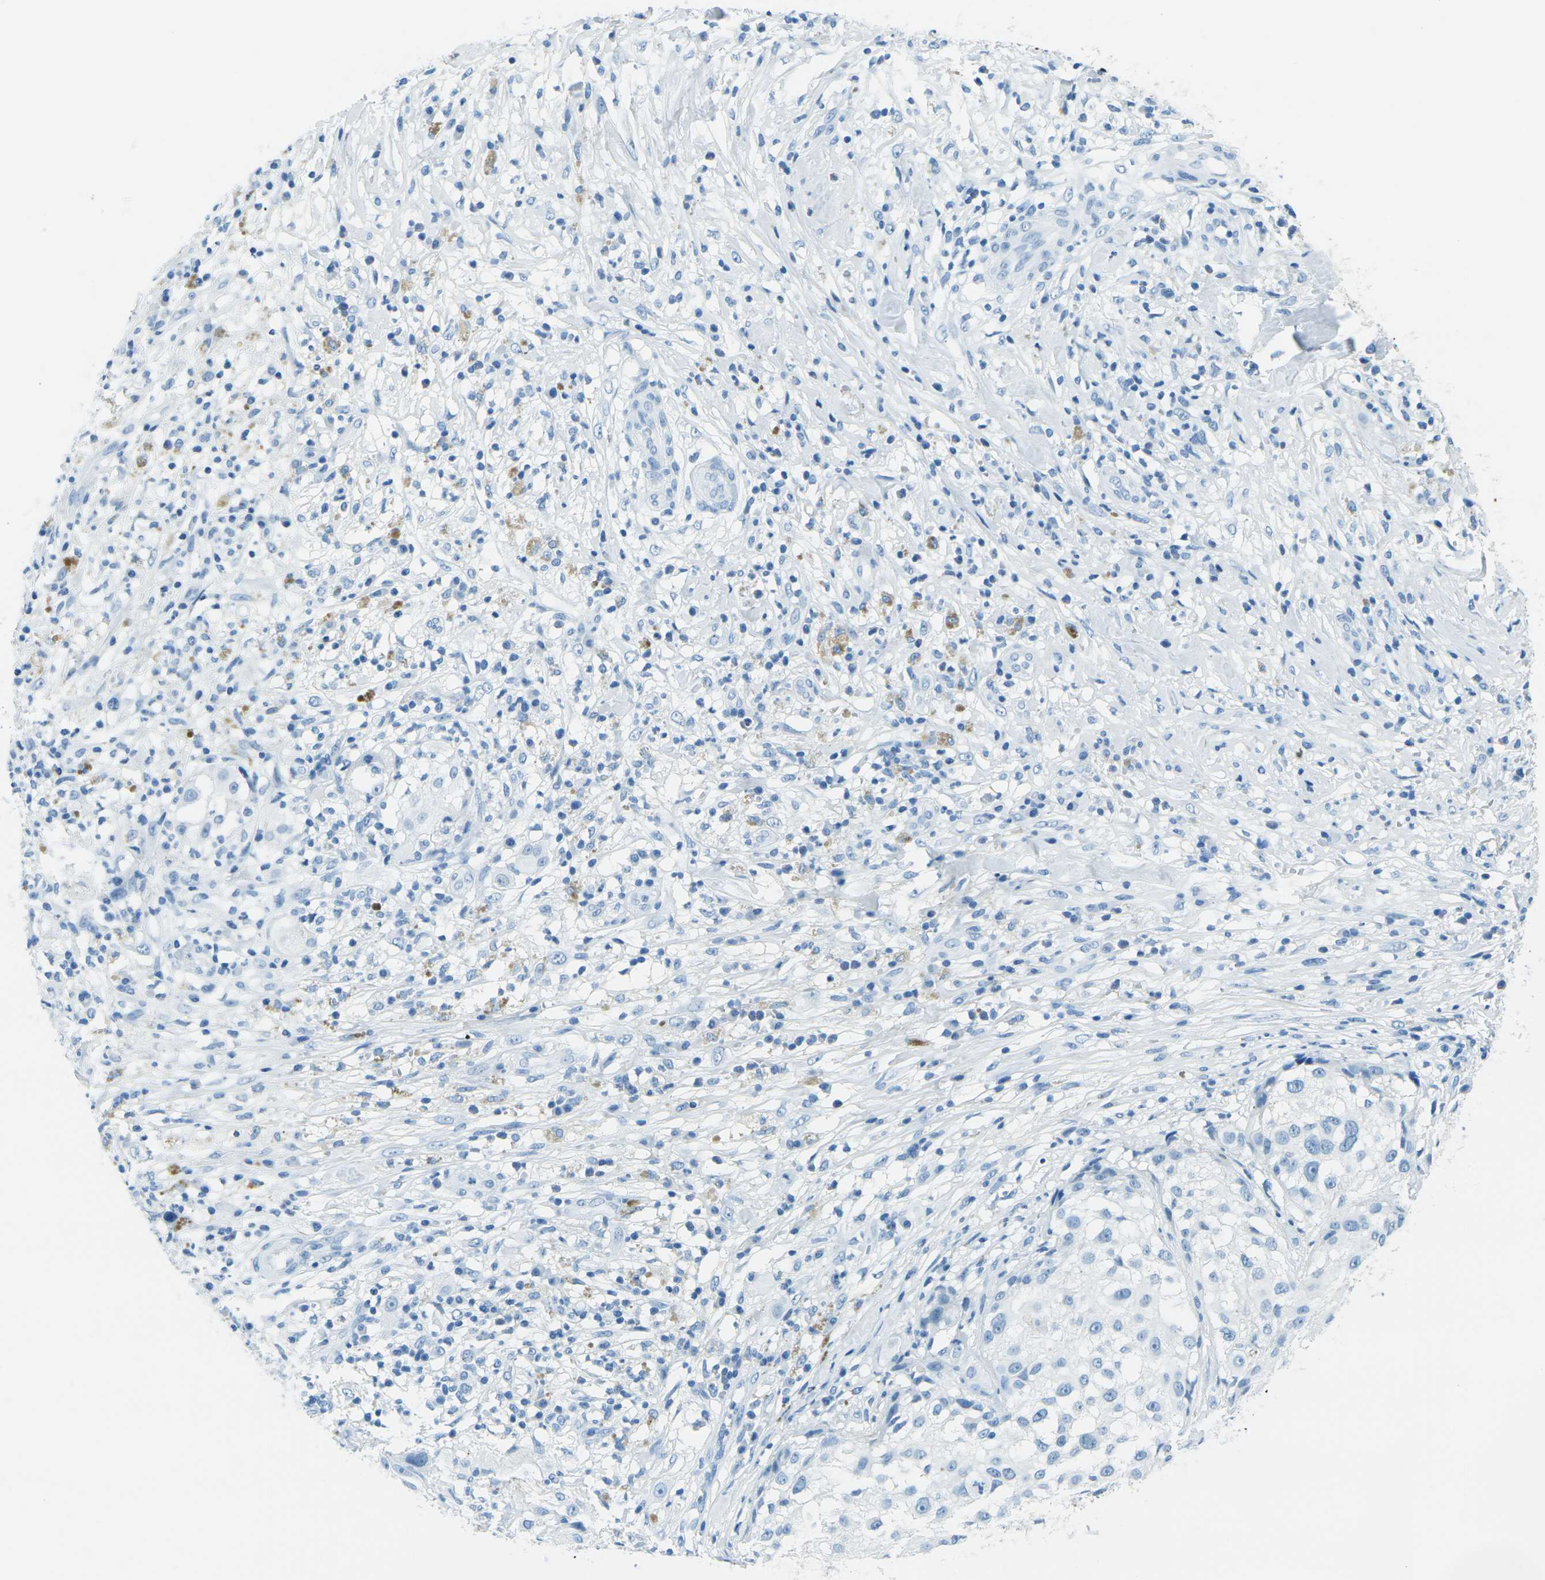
{"staining": {"intensity": "negative", "quantity": "none", "location": "none"}, "tissue": "melanoma", "cell_type": "Tumor cells", "image_type": "cancer", "snomed": [{"axis": "morphology", "description": "Necrosis, NOS"}, {"axis": "morphology", "description": "Malignant melanoma, NOS"}, {"axis": "topography", "description": "Skin"}], "caption": "Protein analysis of malignant melanoma reveals no significant staining in tumor cells.", "gene": "OCLN", "patient": {"sex": "female", "age": 87}}